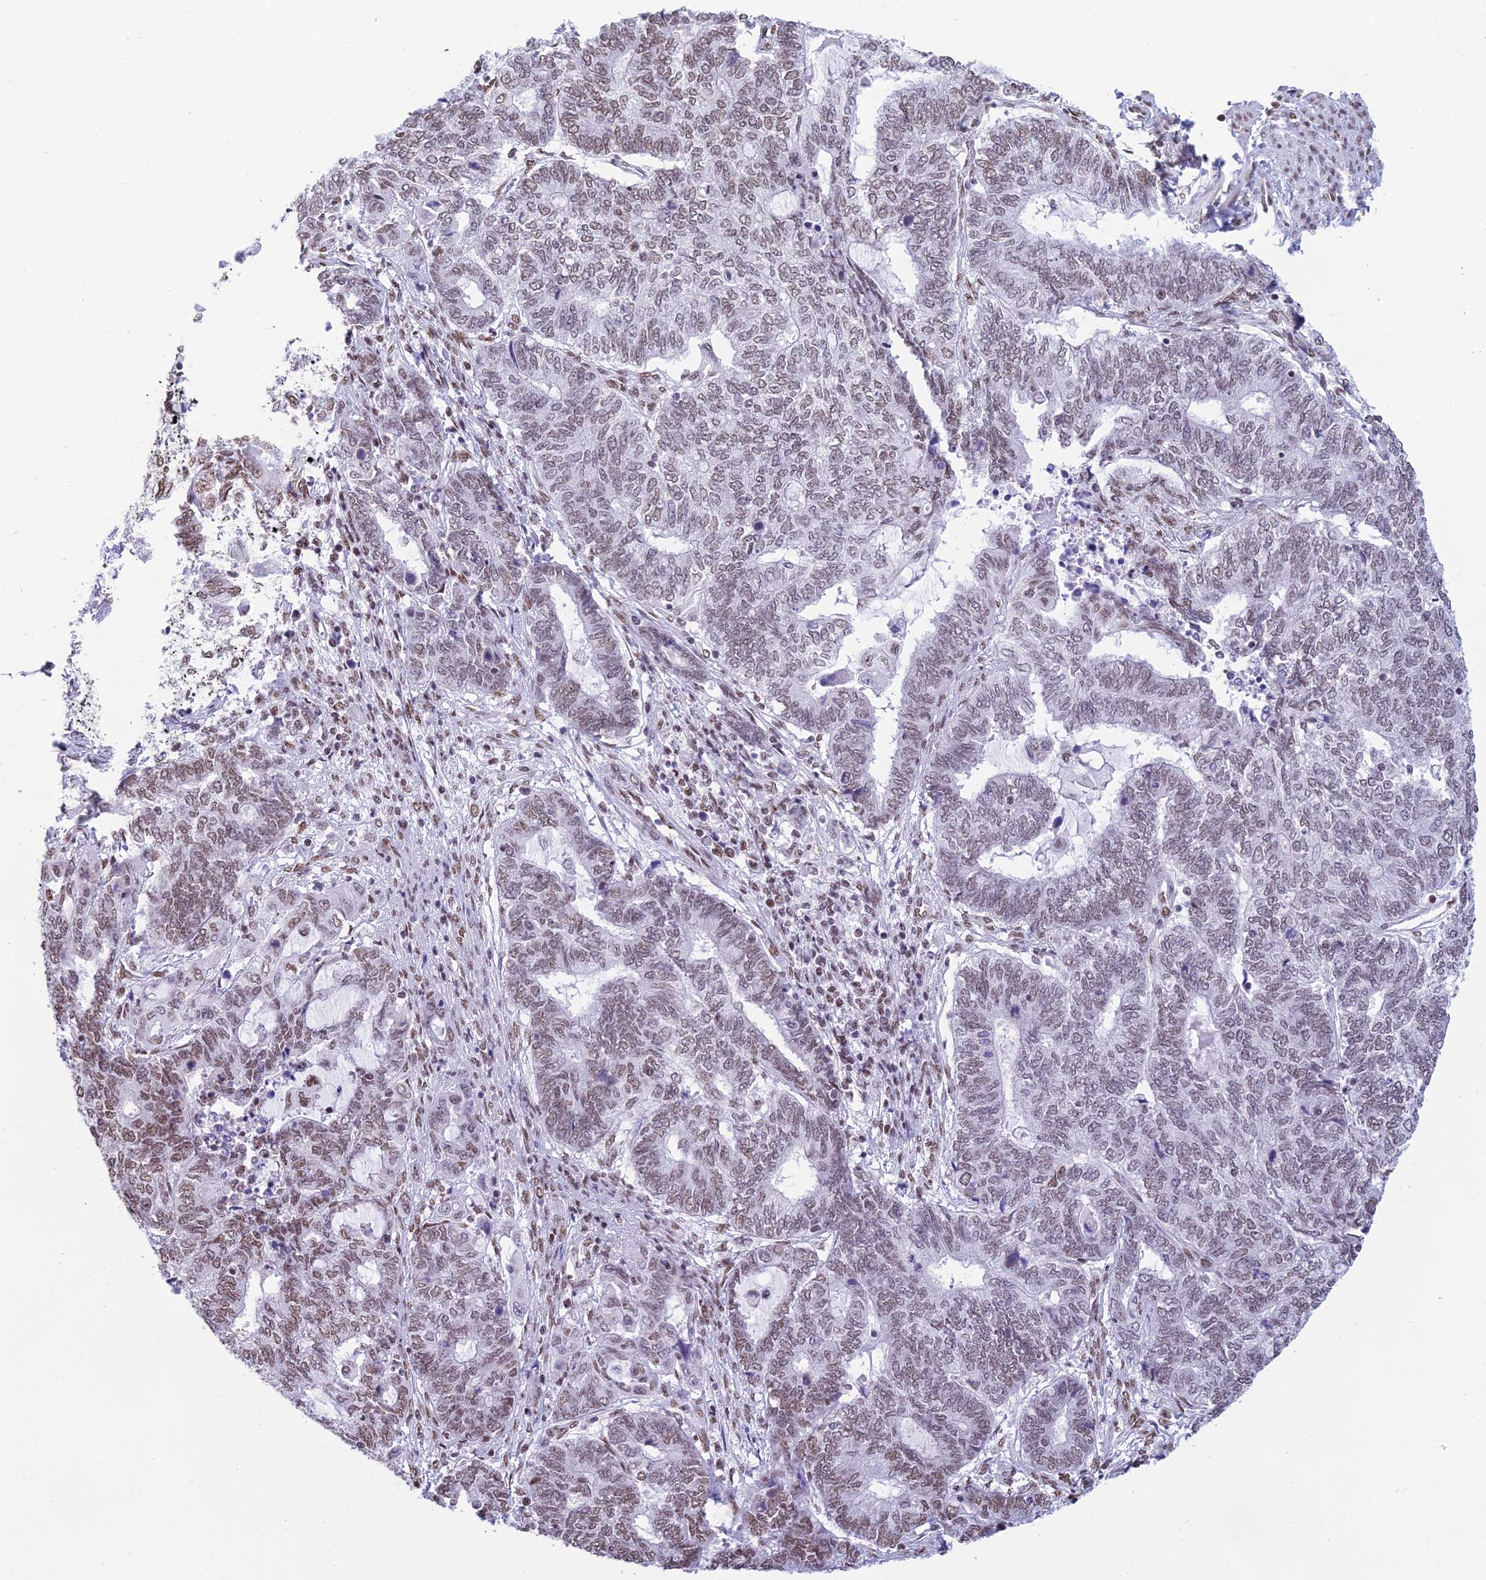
{"staining": {"intensity": "moderate", "quantity": ">75%", "location": "nuclear"}, "tissue": "endometrial cancer", "cell_type": "Tumor cells", "image_type": "cancer", "snomed": [{"axis": "morphology", "description": "Adenocarcinoma, NOS"}, {"axis": "topography", "description": "Uterus"}, {"axis": "topography", "description": "Endometrium"}], "caption": "Immunohistochemistry (IHC) photomicrograph of human endometrial cancer stained for a protein (brown), which shows medium levels of moderate nuclear positivity in about >75% of tumor cells.", "gene": "CDC26", "patient": {"sex": "female", "age": 70}}